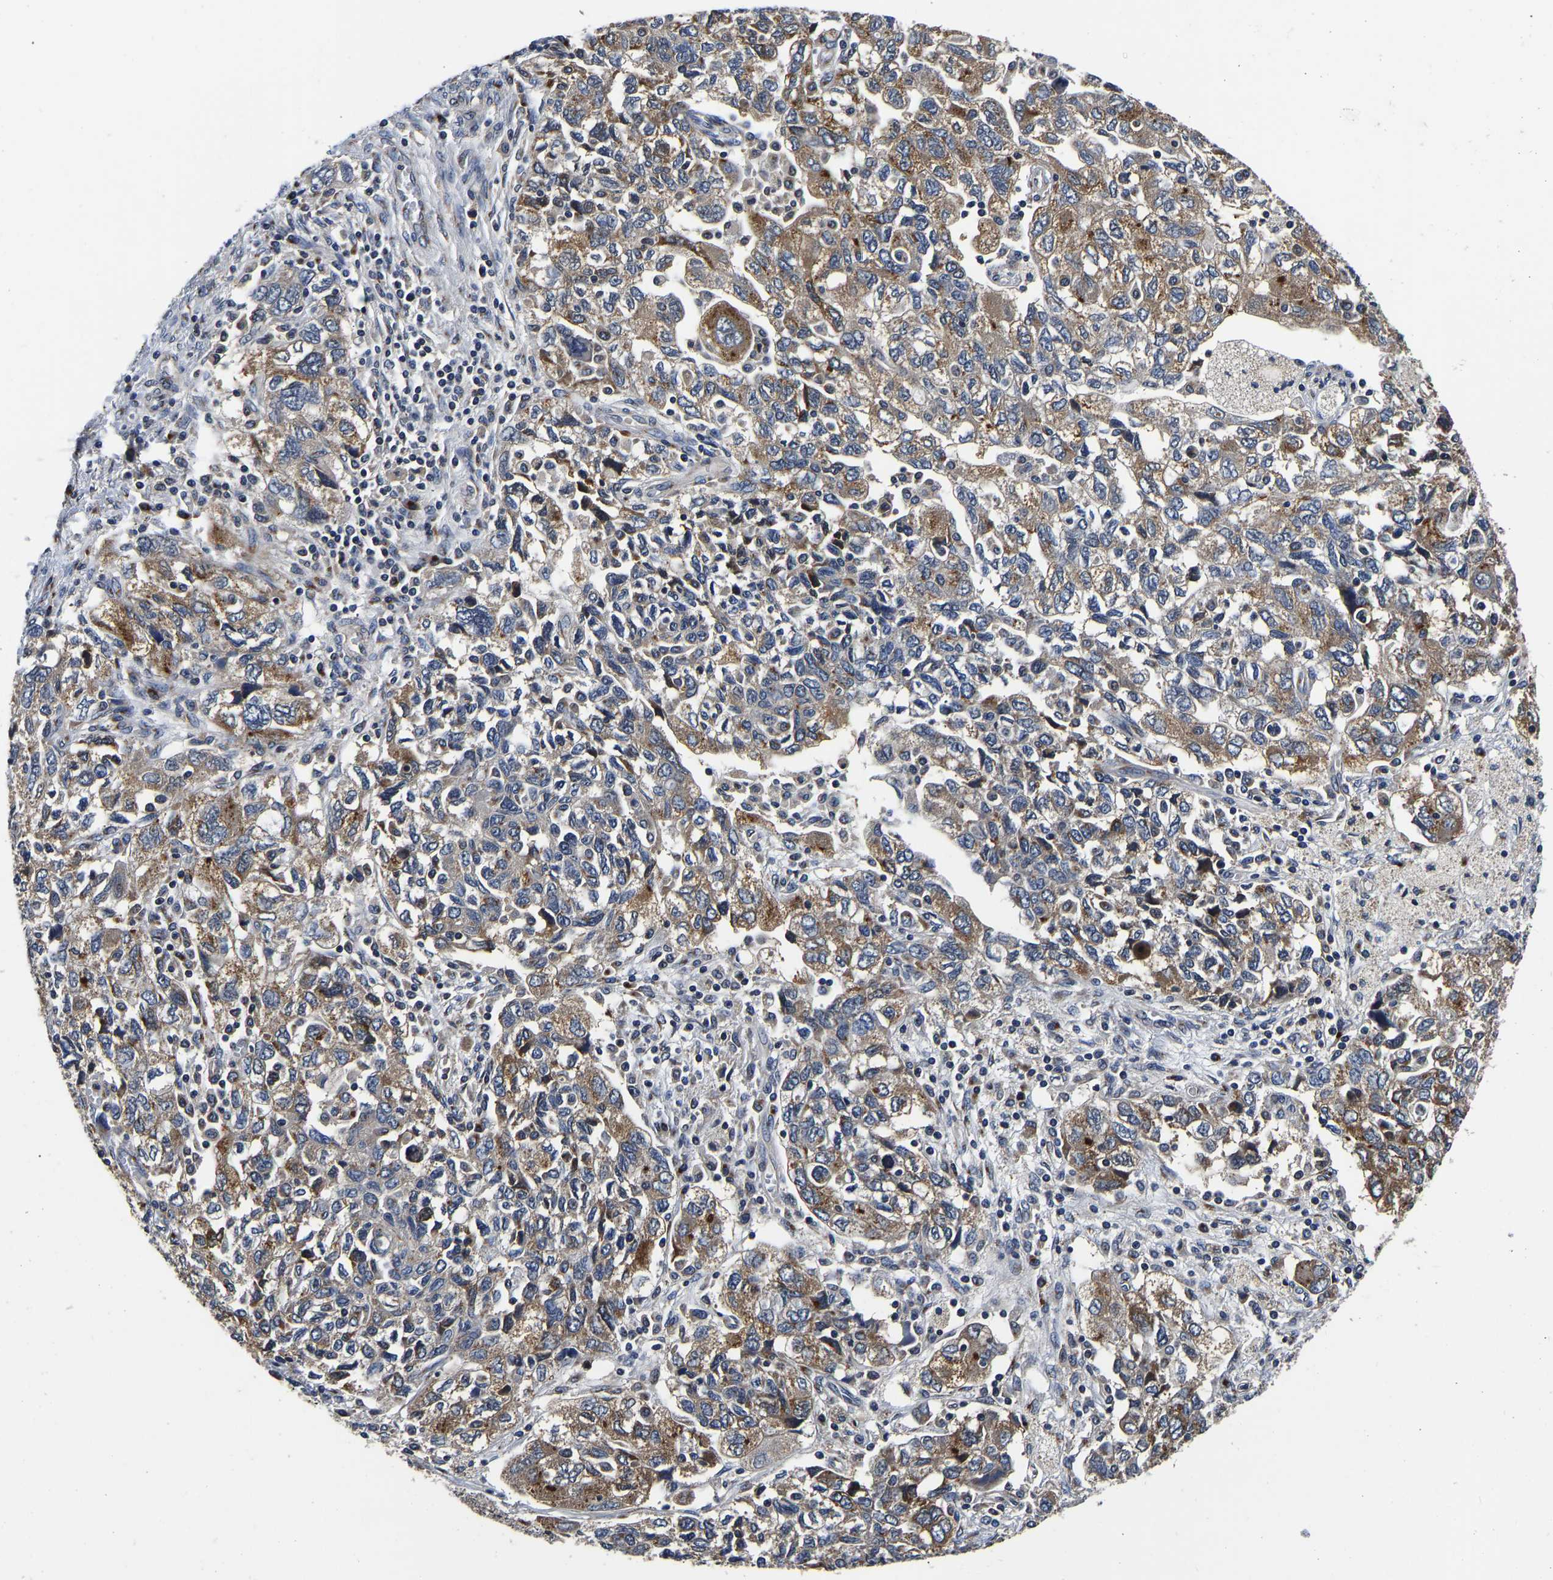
{"staining": {"intensity": "moderate", "quantity": ">75%", "location": "cytoplasmic/membranous"}, "tissue": "ovarian cancer", "cell_type": "Tumor cells", "image_type": "cancer", "snomed": [{"axis": "morphology", "description": "Carcinoma, NOS"}, {"axis": "morphology", "description": "Cystadenocarcinoma, serous, NOS"}, {"axis": "topography", "description": "Ovary"}], "caption": "Moderate cytoplasmic/membranous expression is identified in about >75% of tumor cells in ovarian cancer (serous cystadenocarcinoma).", "gene": "RABAC1", "patient": {"sex": "female", "age": 69}}